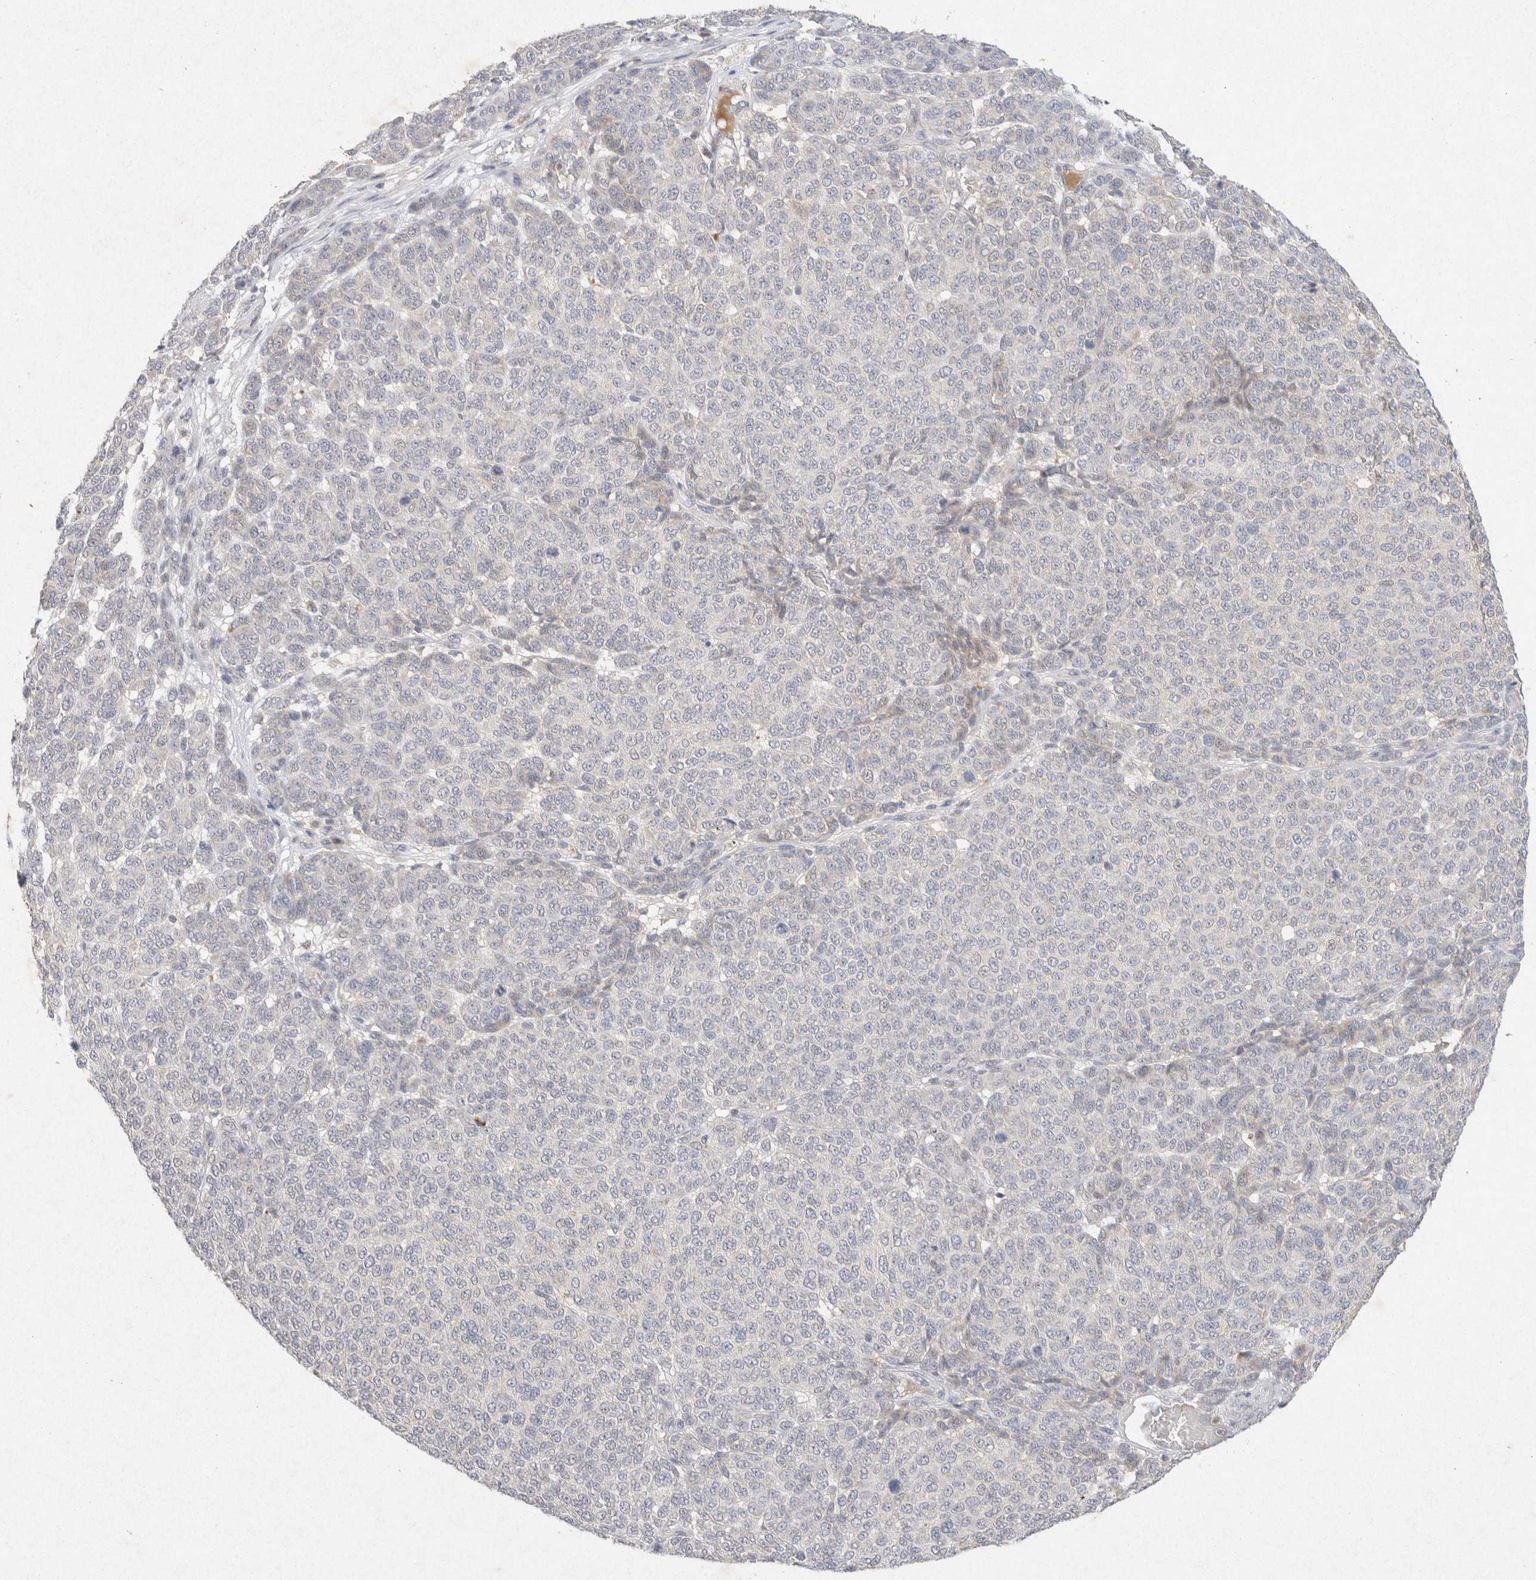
{"staining": {"intensity": "negative", "quantity": "none", "location": "none"}, "tissue": "melanoma", "cell_type": "Tumor cells", "image_type": "cancer", "snomed": [{"axis": "morphology", "description": "Malignant melanoma, NOS"}, {"axis": "topography", "description": "Skin"}], "caption": "Tumor cells show no significant expression in malignant melanoma. (DAB immunohistochemistry (IHC), high magnification).", "gene": "GNAI1", "patient": {"sex": "male", "age": 59}}